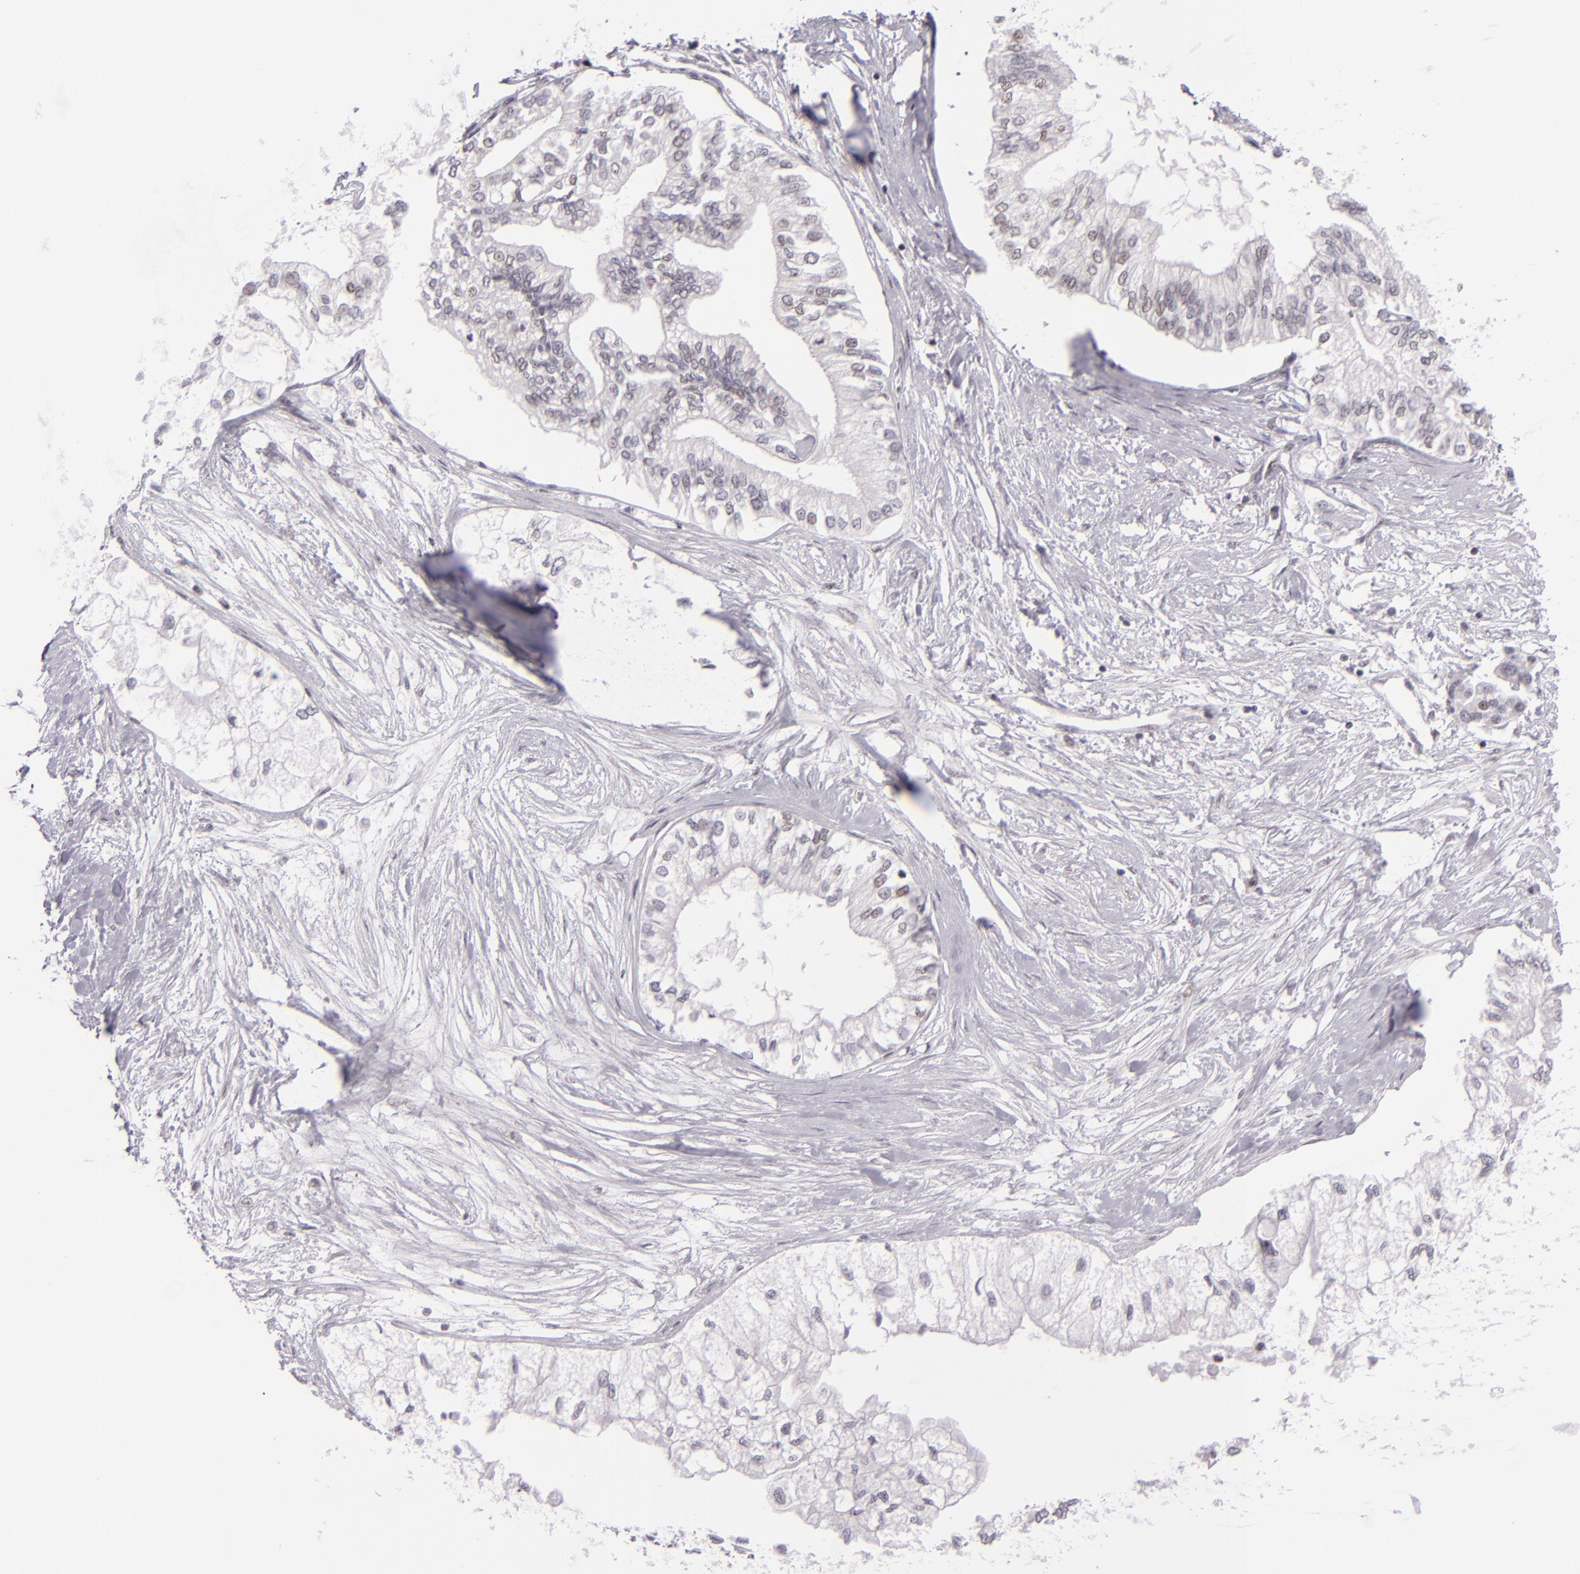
{"staining": {"intensity": "weak", "quantity": "<25%", "location": "nuclear"}, "tissue": "pancreatic cancer", "cell_type": "Tumor cells", "image_type": "cancer", "snomed": [{"axis": "morphology", "description": "Adenocarcinoma, NOS"}, {"axis": "topography", "description": "Pancreas"}], "caption": "Human pancreatic adenocarcinoma stained for a protein using IHC exhibits no staining in tumor cells.", "gene": "BRD8", "patient": {"sex": "male", "age": 79}}